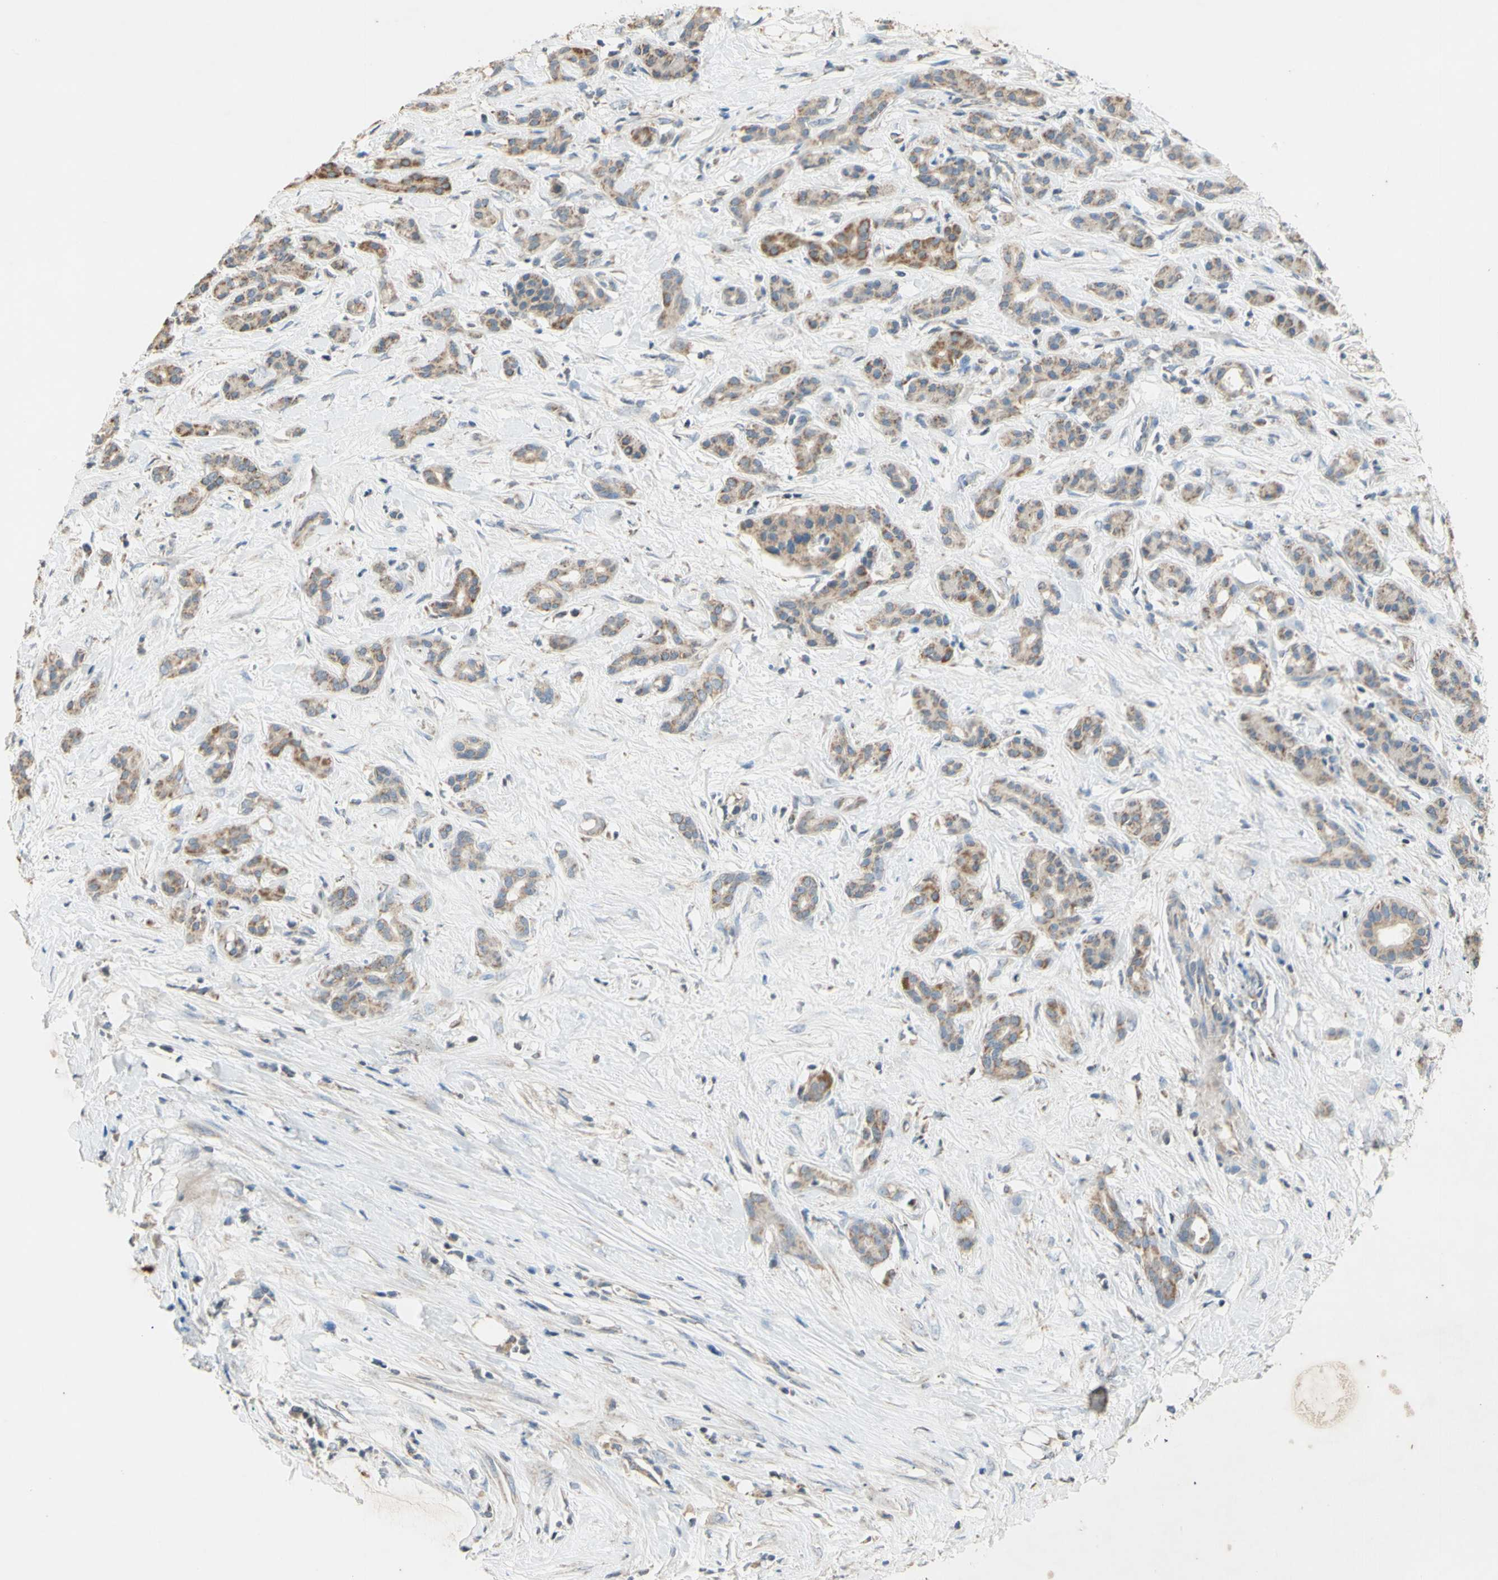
{"staining": {"intensity": "moderate", "quantity": "<25%", "location": "cytoplasmic/membranous"}, "tissue": "pancreatic cancer", "cell_type": "Tumor cells", "image_type": "cancer", "snomed": [{"axis": "morphology", "description": "Adenocarcinoma, NOS"}, {"axis": "topography", "description": "Pancreas"}], "caption": "The immunohistochemical stain shows moderate cytoplasmic/membranous positivity in tumor cells of pancreatic adenocarcinoma tissue.", "gene": "PTGIS", "patient": {"sex": "male", "age": 41}}